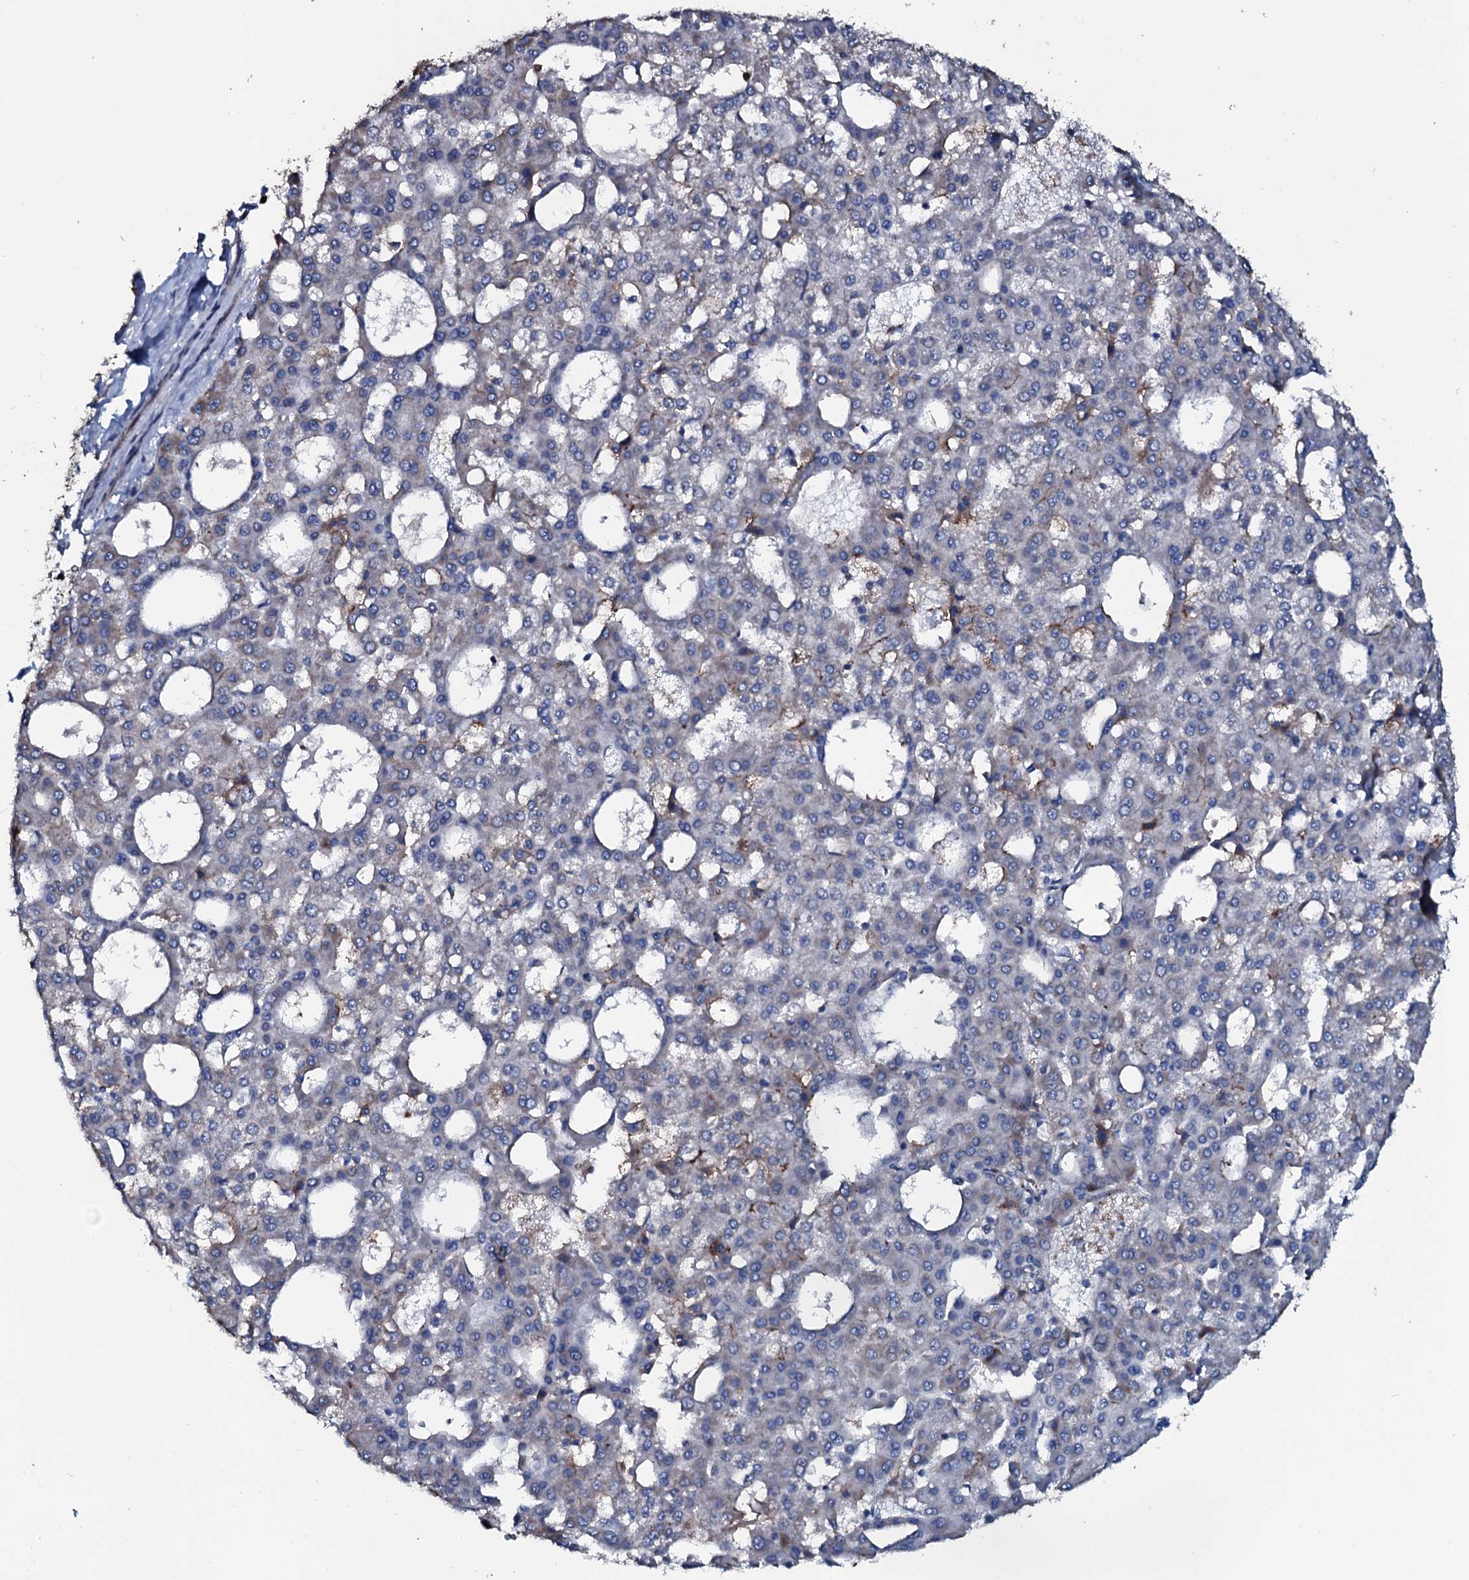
{"staining": {"intensity": "negative", "quantity": "none", "location": "none"}, "tissue": "liver cancer", "cell_type": "Tumor cells", "image_type": "cancer", "snomed": [{"axis": "morphology", "description": "Carcinoma, Hepatocellular, NOS"}, {"axis": "topography", "description": "Liver"}], "caption": "Immunohistochemistry (IHC) micrograph of liver cancer stained for a protein (brown), which shows no positivity in tumor cells.", "gene": "IL12B", "patient": {"sex": "male", "age": 47}}